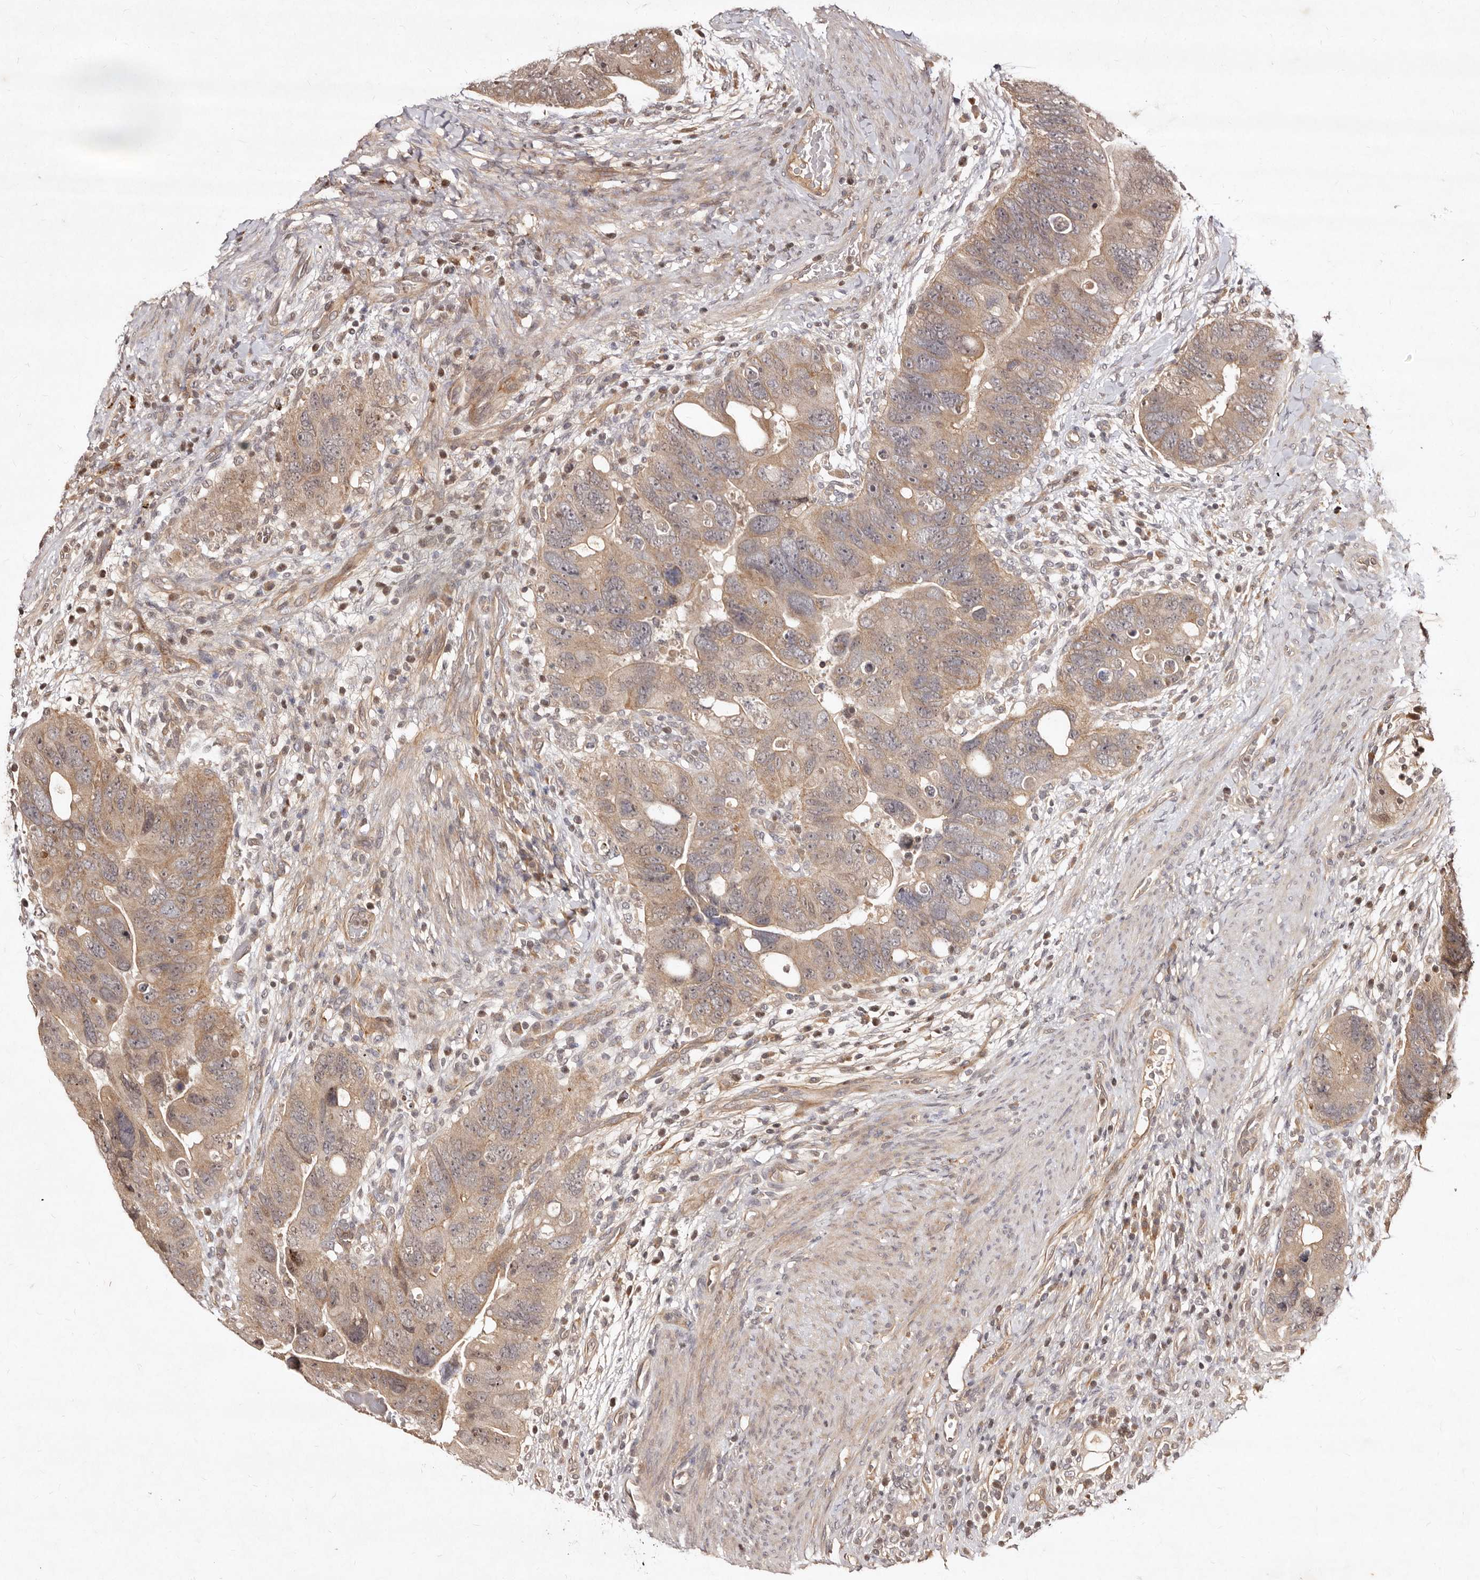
{"staining": {"intensity": "weak", "quantity": ">75%", "location": "cytoplasmic/membranous"}, "tissue": "colorectal cancer", "cell_type": "Tumor cells", "image_type": "cancer", "snomed": [{"axis": "morphology", "description": "Adenocarcinoma, NOS"}, {"axis": "topography", "description": "Rectum"}], "caption": "Weak cytoplasmic/membranous staining is seen in about >75% of tumor cells in colorectal adenocarcinoma.", "gene": "LCORL", "patient": {"sex": "male", "age": 59}}